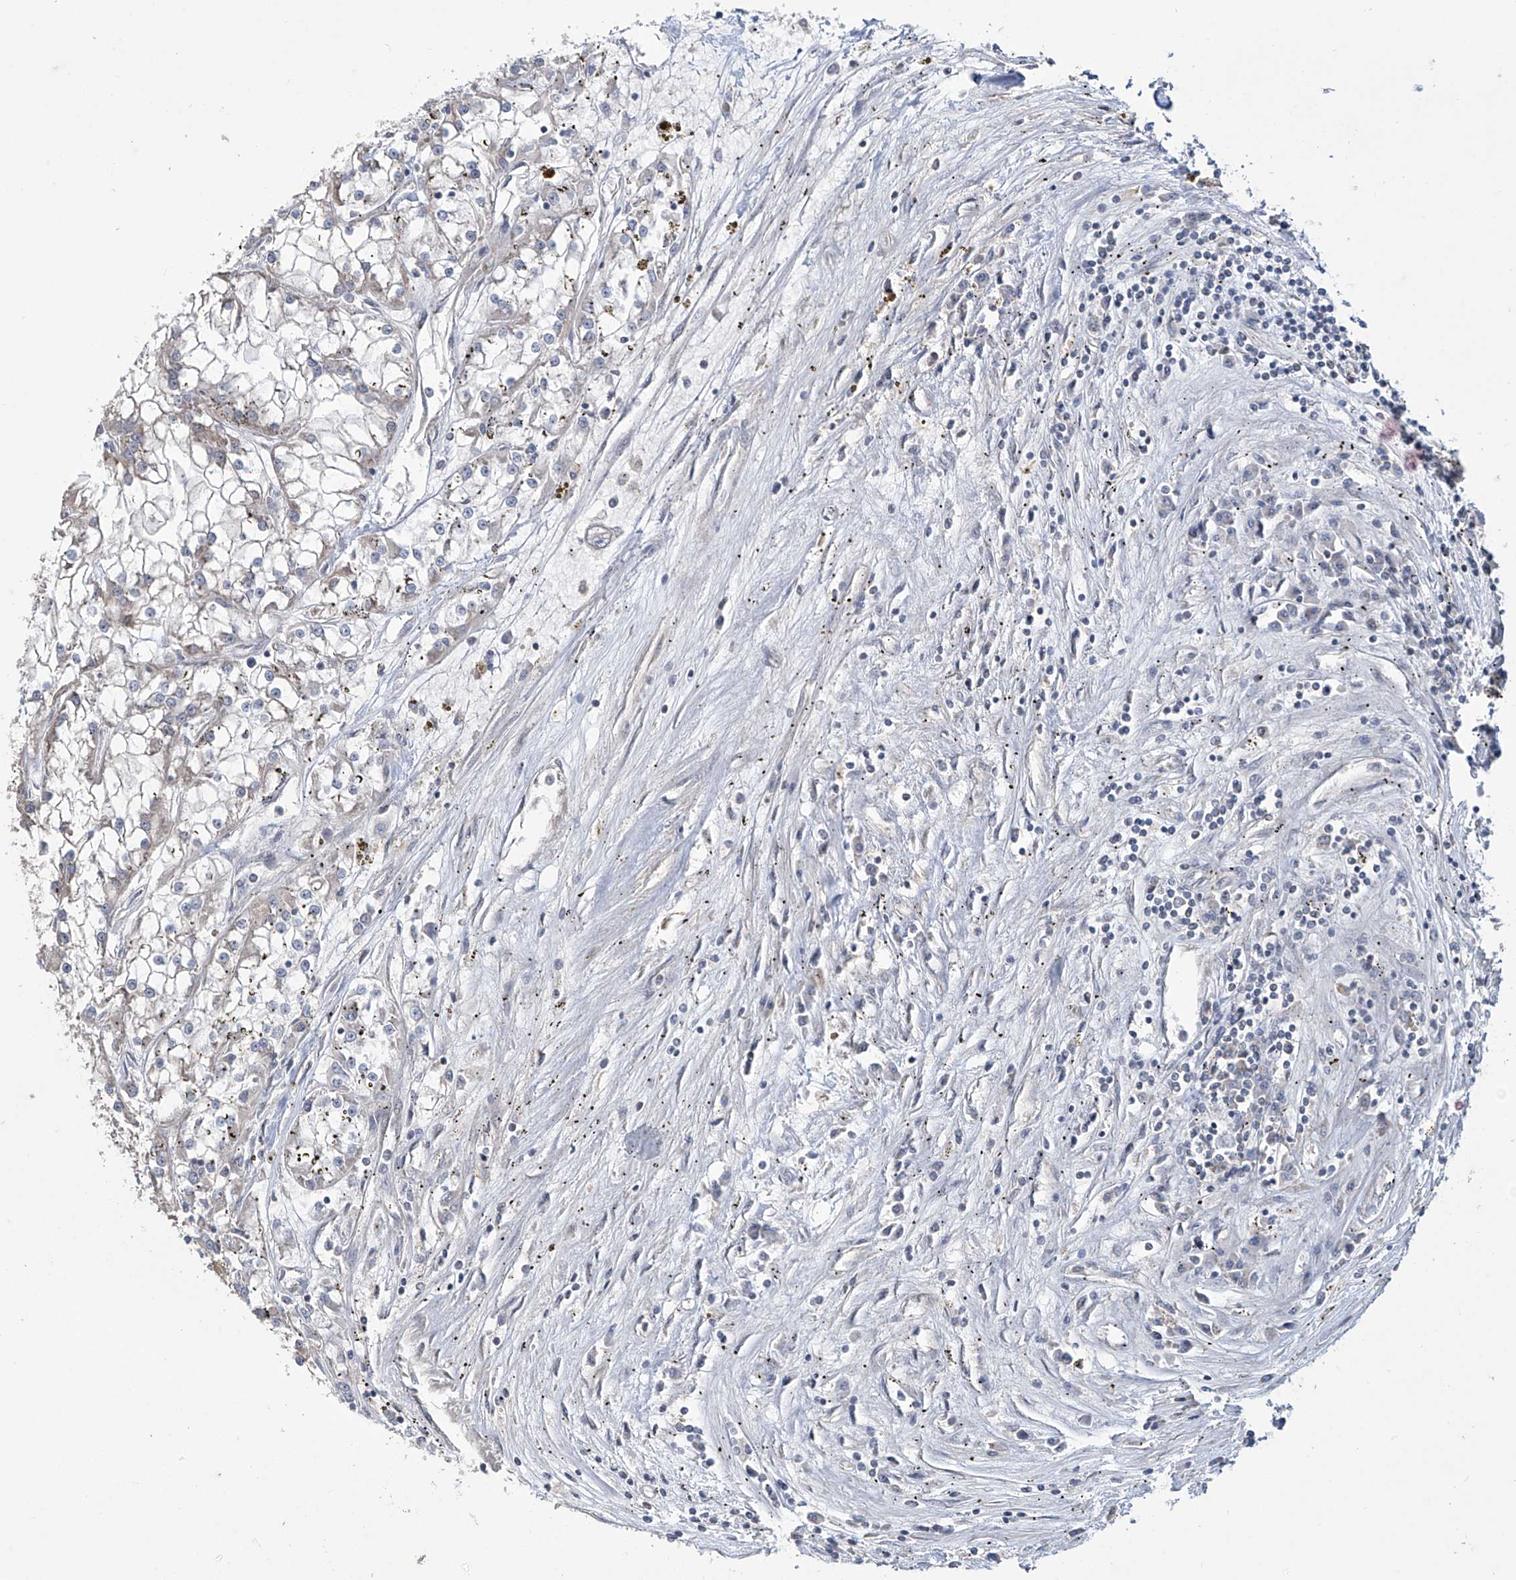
{"staining": {"intensity": "negative", "quantity": "none", "location": "none"}, "tissue": "renal cancer", "cell_type": "Tumor cells", "image_type": "cancer", "snomed": [{"axis": "morphology", "description": "Adenocarcinoma, NOS"}, {"axis": "topography", "description": "Kidney"}], "caption": "This micrograph is of renal adenocarcinoma stained with IHC to label a protein in brown with the nuclei are counter-stained blue. There is no positivity in tumor cells.", "gene": "TRIM60", "patient": {"sex": "female", "age": 52}}